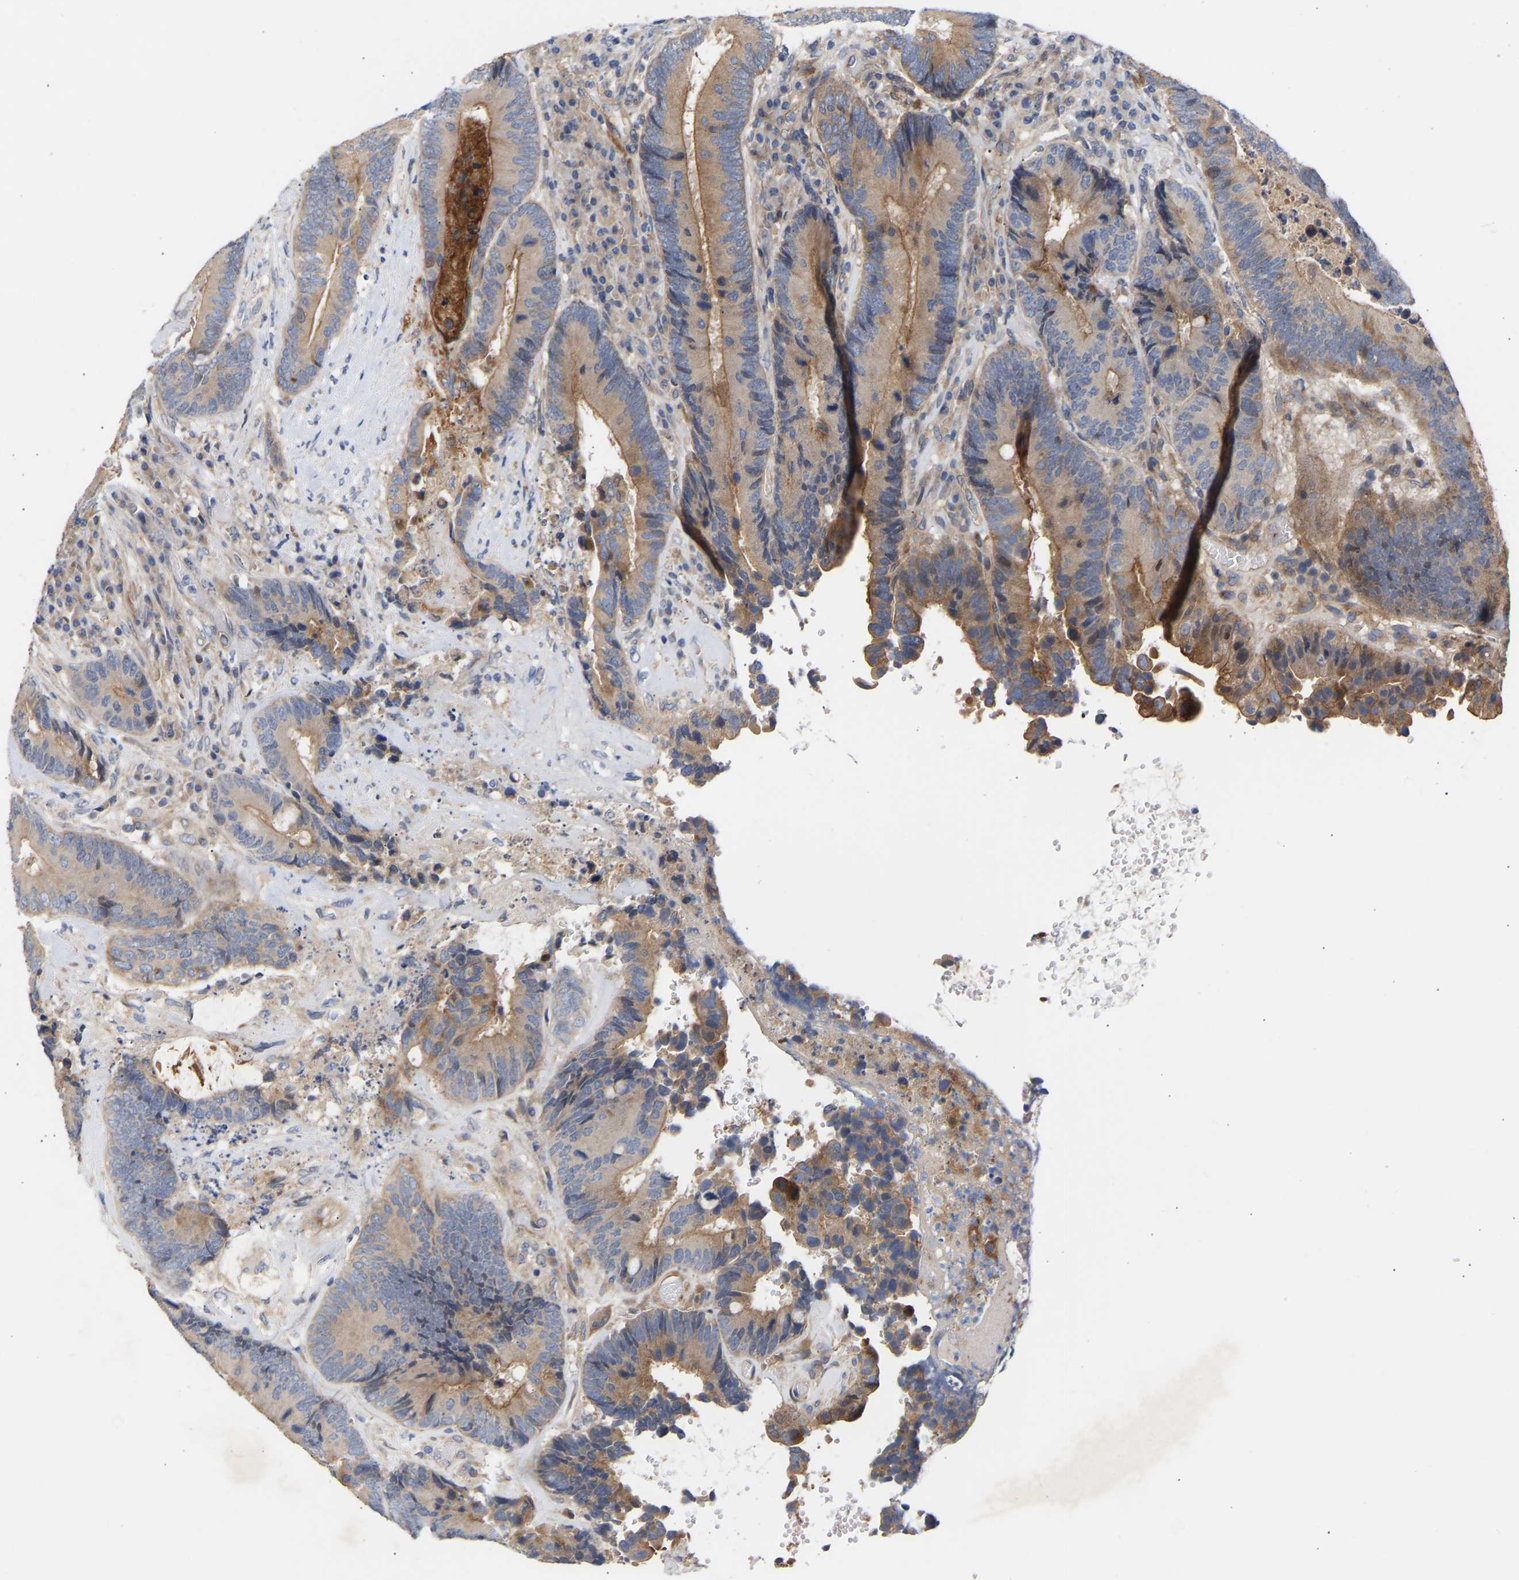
{"staining": {"intensity": "moderate", "quantity": "25%-75%", "location": "cytoplasmic/membranous"}, "tissue": "colorectal cancer", "cell_type": "Tumor cells", "image_type": "cancer", "snomed": [{"axis": "morphology", "description": "Adenocarcinoma, NOS"}, {"axis": "topography", "description": "Rectum"}], "caption": "Colorectal adenocarcinoma was stained to show a protein in brown. There is medium levels of moderate cytoplasmic/membranous positivity in about 25%-75% of tumor cells. (DAB IHC, brown staining for protein, blue staining for nuclei).", "gene": "KASH5", "patient": {"sex": "female", "age": 89}}